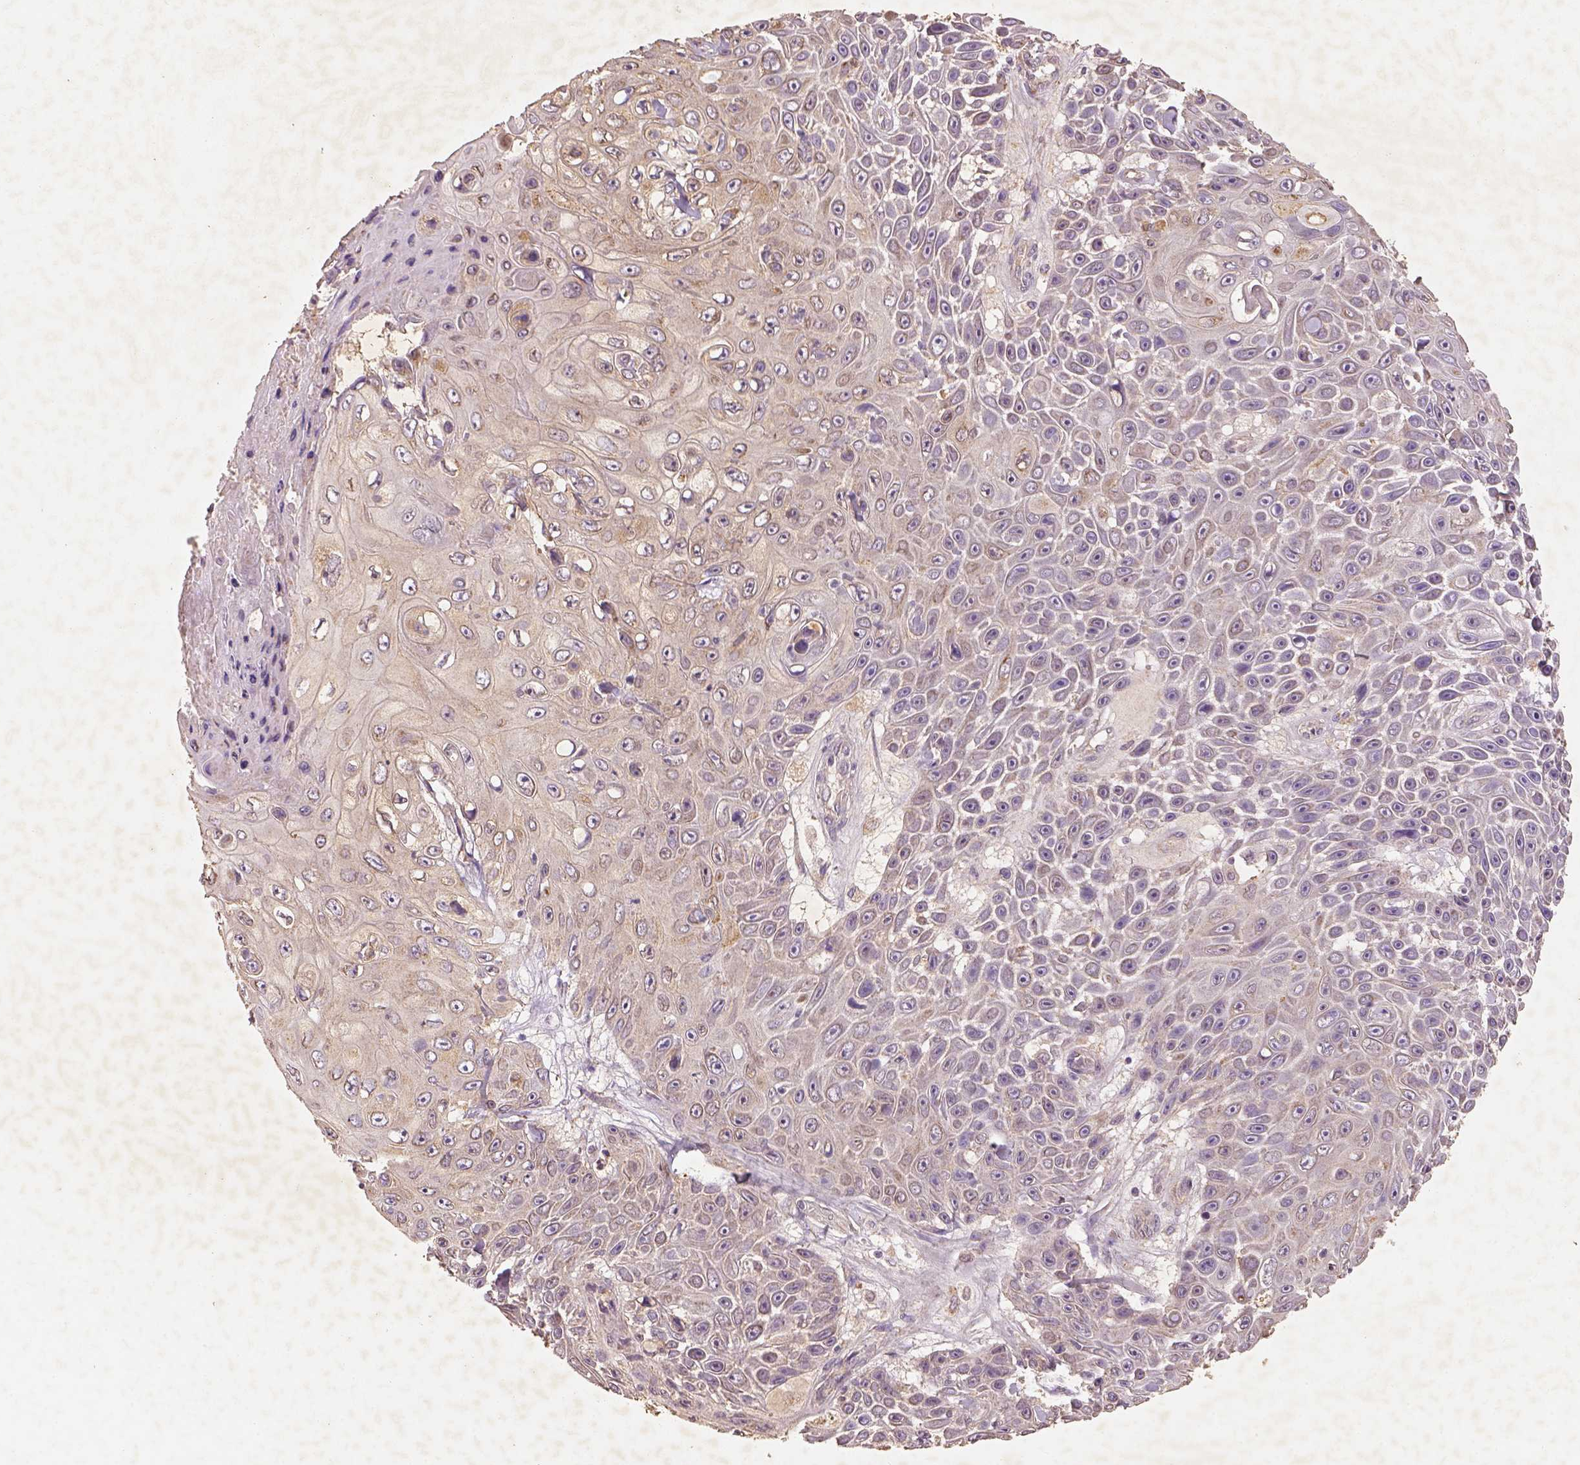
{"staining": {"intensity": "weak", "quantity": "<25%", "location": "cytoplasmic/membranous"}, "tissue": "skin cancer", "cell_type": "Tumor cells", "image_type": "cancer", "snomed": [{"axis": "morphology", "description": "Squamous cell carcinoma, NOS"}, {"axis": "topography", "description": "Skin"}], "caption": "A photomicrograph of human skin squamous cell carcinoma is negative for staining in tumor cells. (DAB (3,3'-diaminobenzidine) IHC, high magnification).", "gene": "AP2B1", "patient": {"sex": "male", "age": 82}}